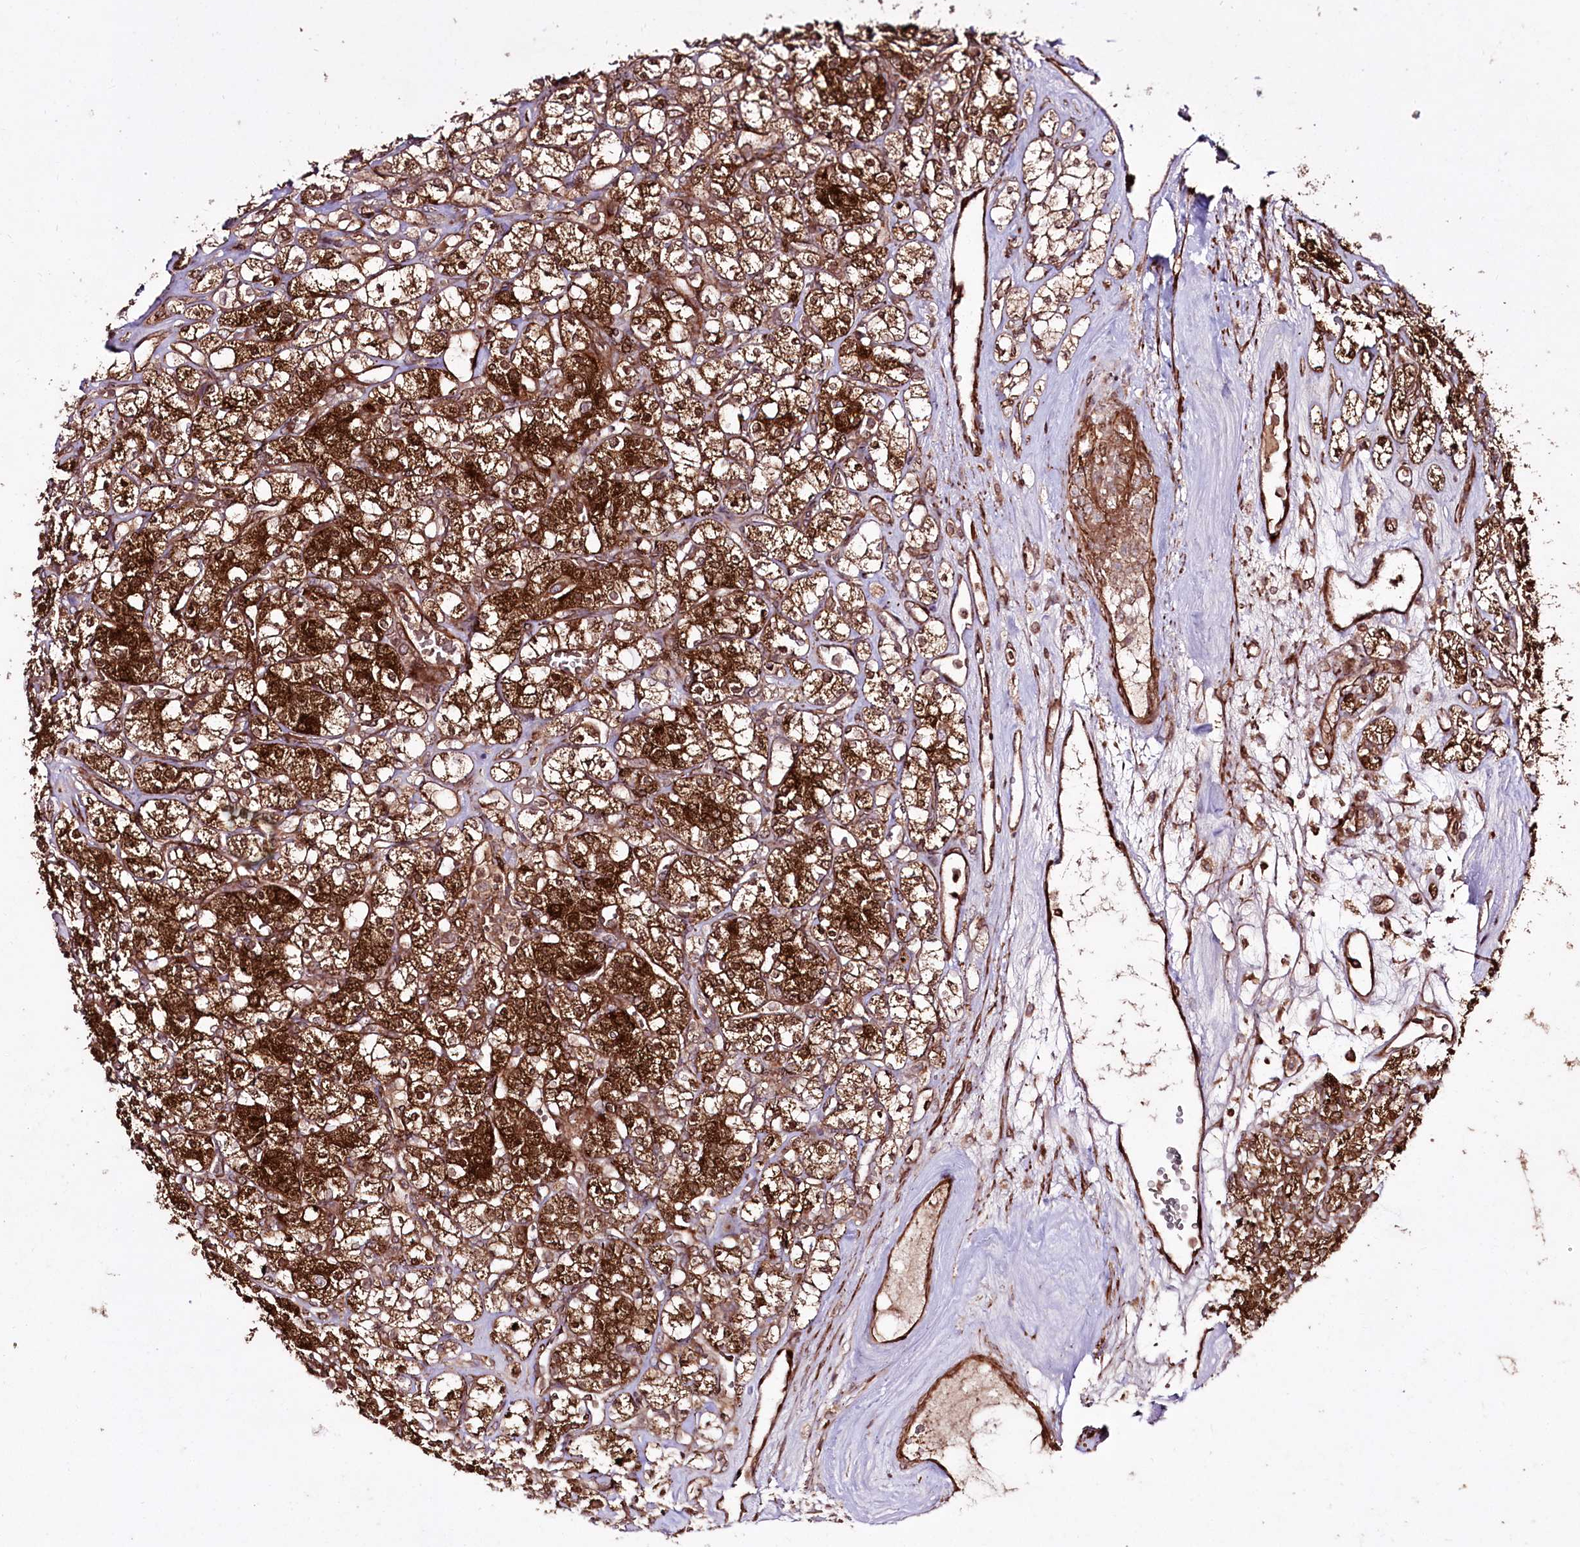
{"staining": {"intensity": "strong", "quantity": ">75%", "location": "cytoplasmic/membranous"}, "tissue": "renal cancer", "cell_type": "Tumor cells", "image_type": "cancer", "snomed": [{"axis": "morphology", "description": "Adenocarcinoma, NOS"}, {"axis": "topography", "description": "Kidney"}], "caption": "Brown immunohistochemical staining in human renal cancer demonstrates strong cytoplasmic/membranous positivity in approximately >75% of tumor cells.", "gene": "REXO2", "patient": {"sex": "male", "age": 77}}